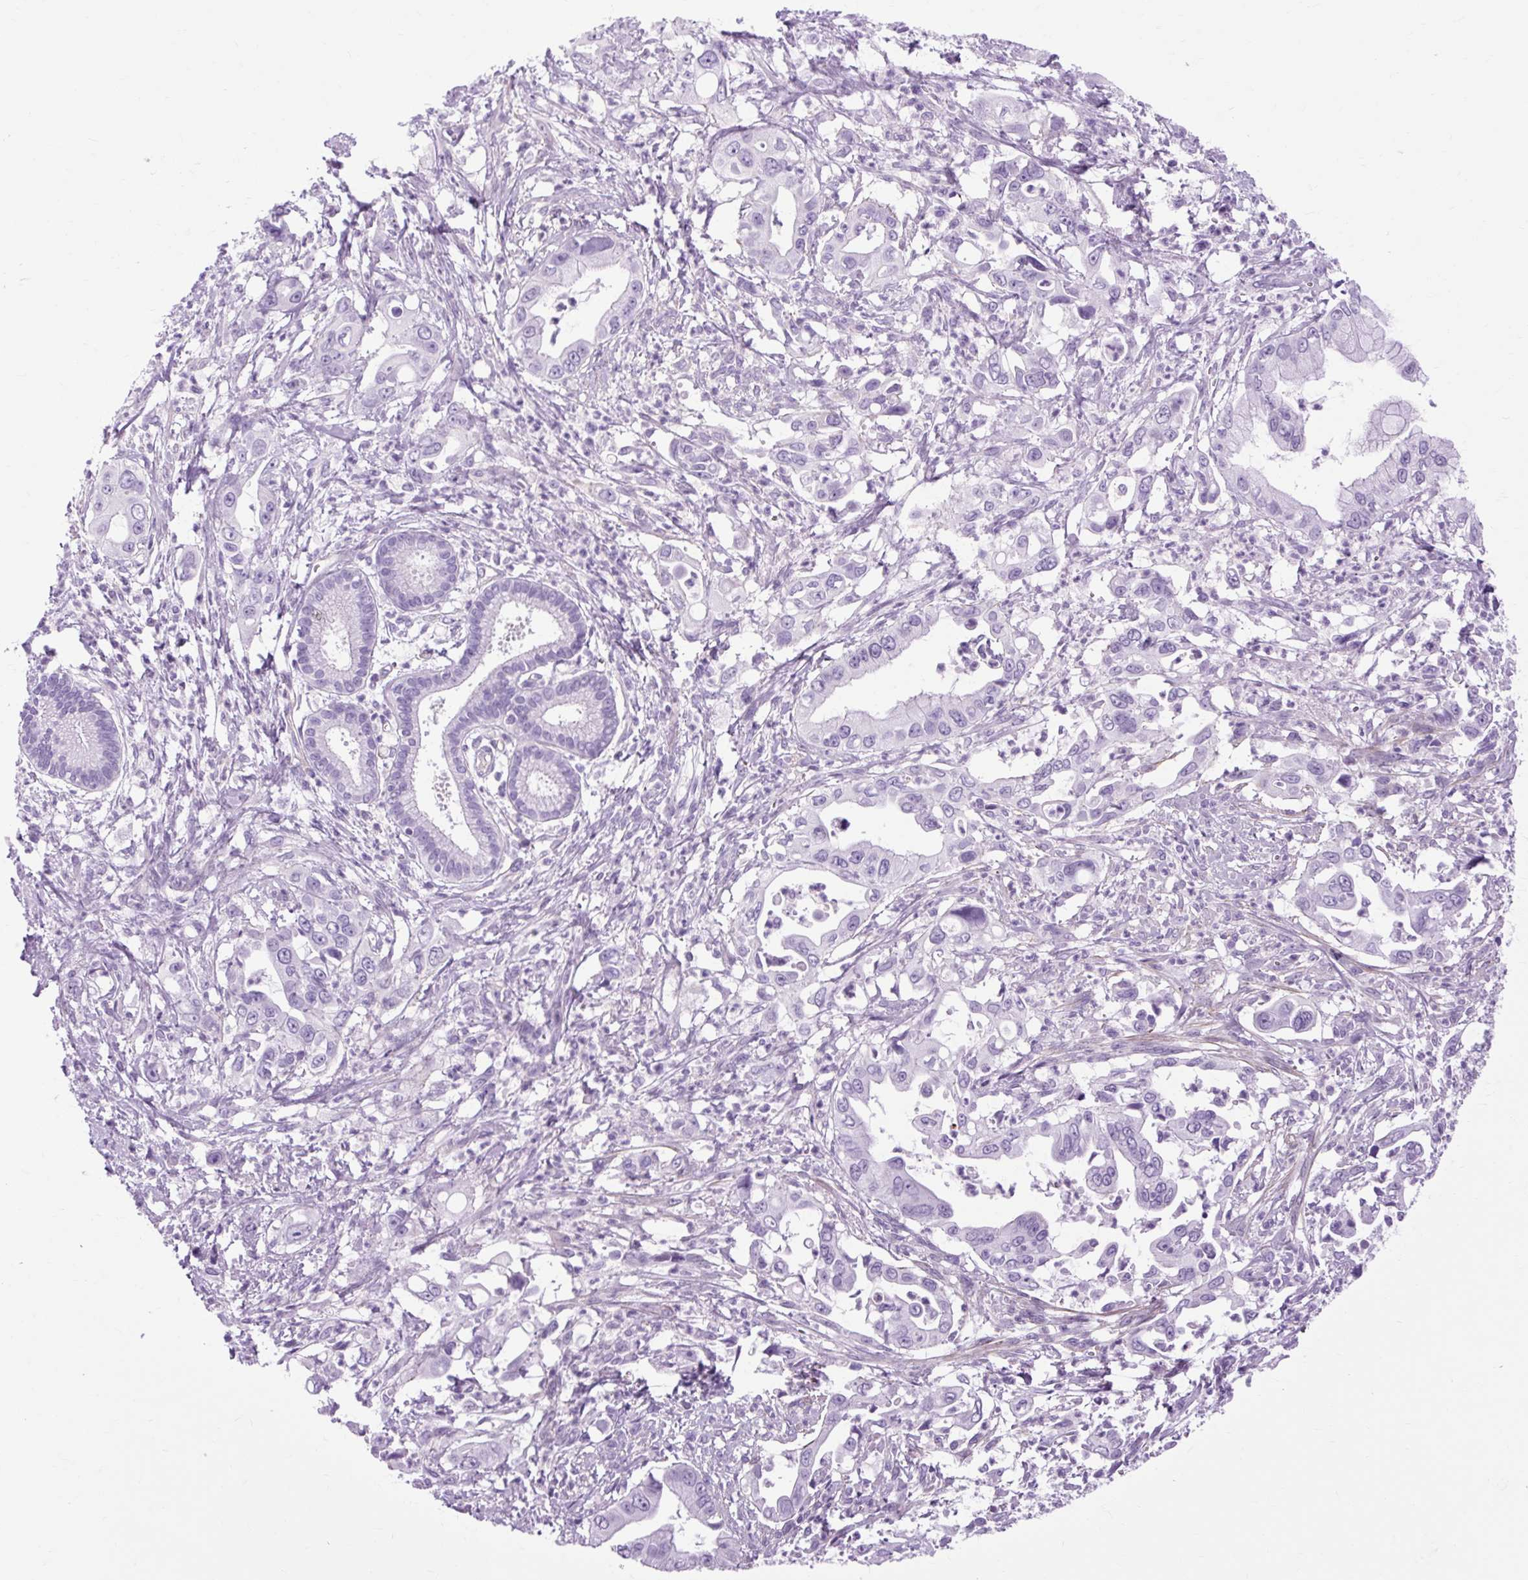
{"staining": {"intensity": "negative", "quantity": "none", "location": "none"}, "tissue": "pancreatic cancer", "cell_type": "Tumor cells", "image_type": "cancer", "snomed": [{"axis": "morphology", "description": "Adenocarcinoma, NOS"}, {"axis": "topography", "description": "Pancreas"}], "caption": "Immunohistochemistry (IHC) photomicrograph of pancreatic adenocarcinoma stained for a protein (brown), which shows no staining in tumor cells. Nuclei are stained in blue.", "gene": "OOEP", "patient": {"sex": "male", "age": 61}}